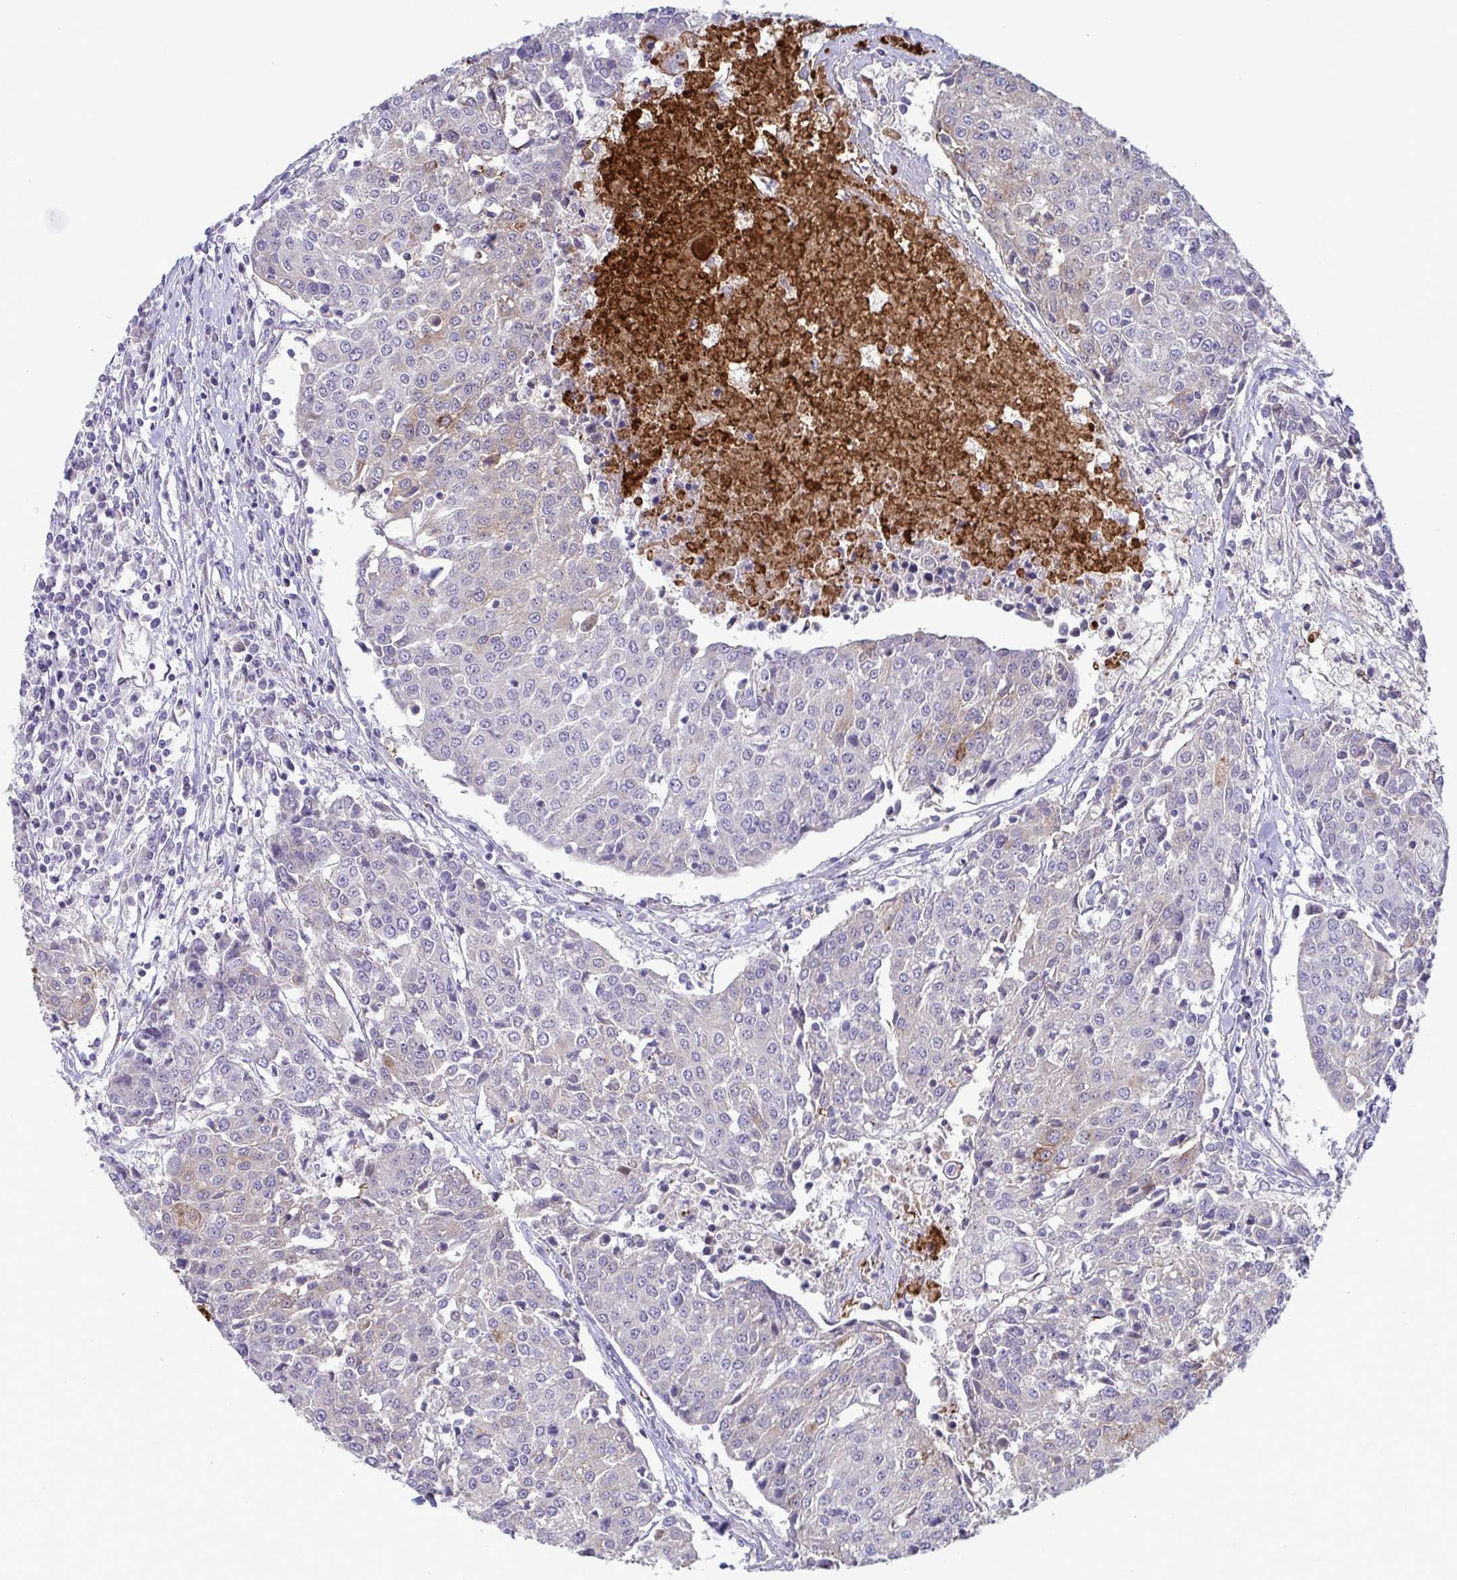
{"staining": {"intensity": "weak", "quantity": "<25%", "location": "cytoplasmic/membranous"}, "tissue": "urothelial cancer", "cell_type": "Tumor cells", "image_type": "cancer", "snomed": [{"axis": "morphology", "description": "Urothelial carcinoma, High grade"}, {"axis": "topography", "description": "Urinary bladder"}], "caption": "High magnification brightfield microscopy of urothelial carcinoma (high-grade) stained with DAB (brown) and counterstained with hematoxylin (blue): tumor cells show no significant staining.", "gene": "IL37", "patient": {"sex": "female", "age": 85}}